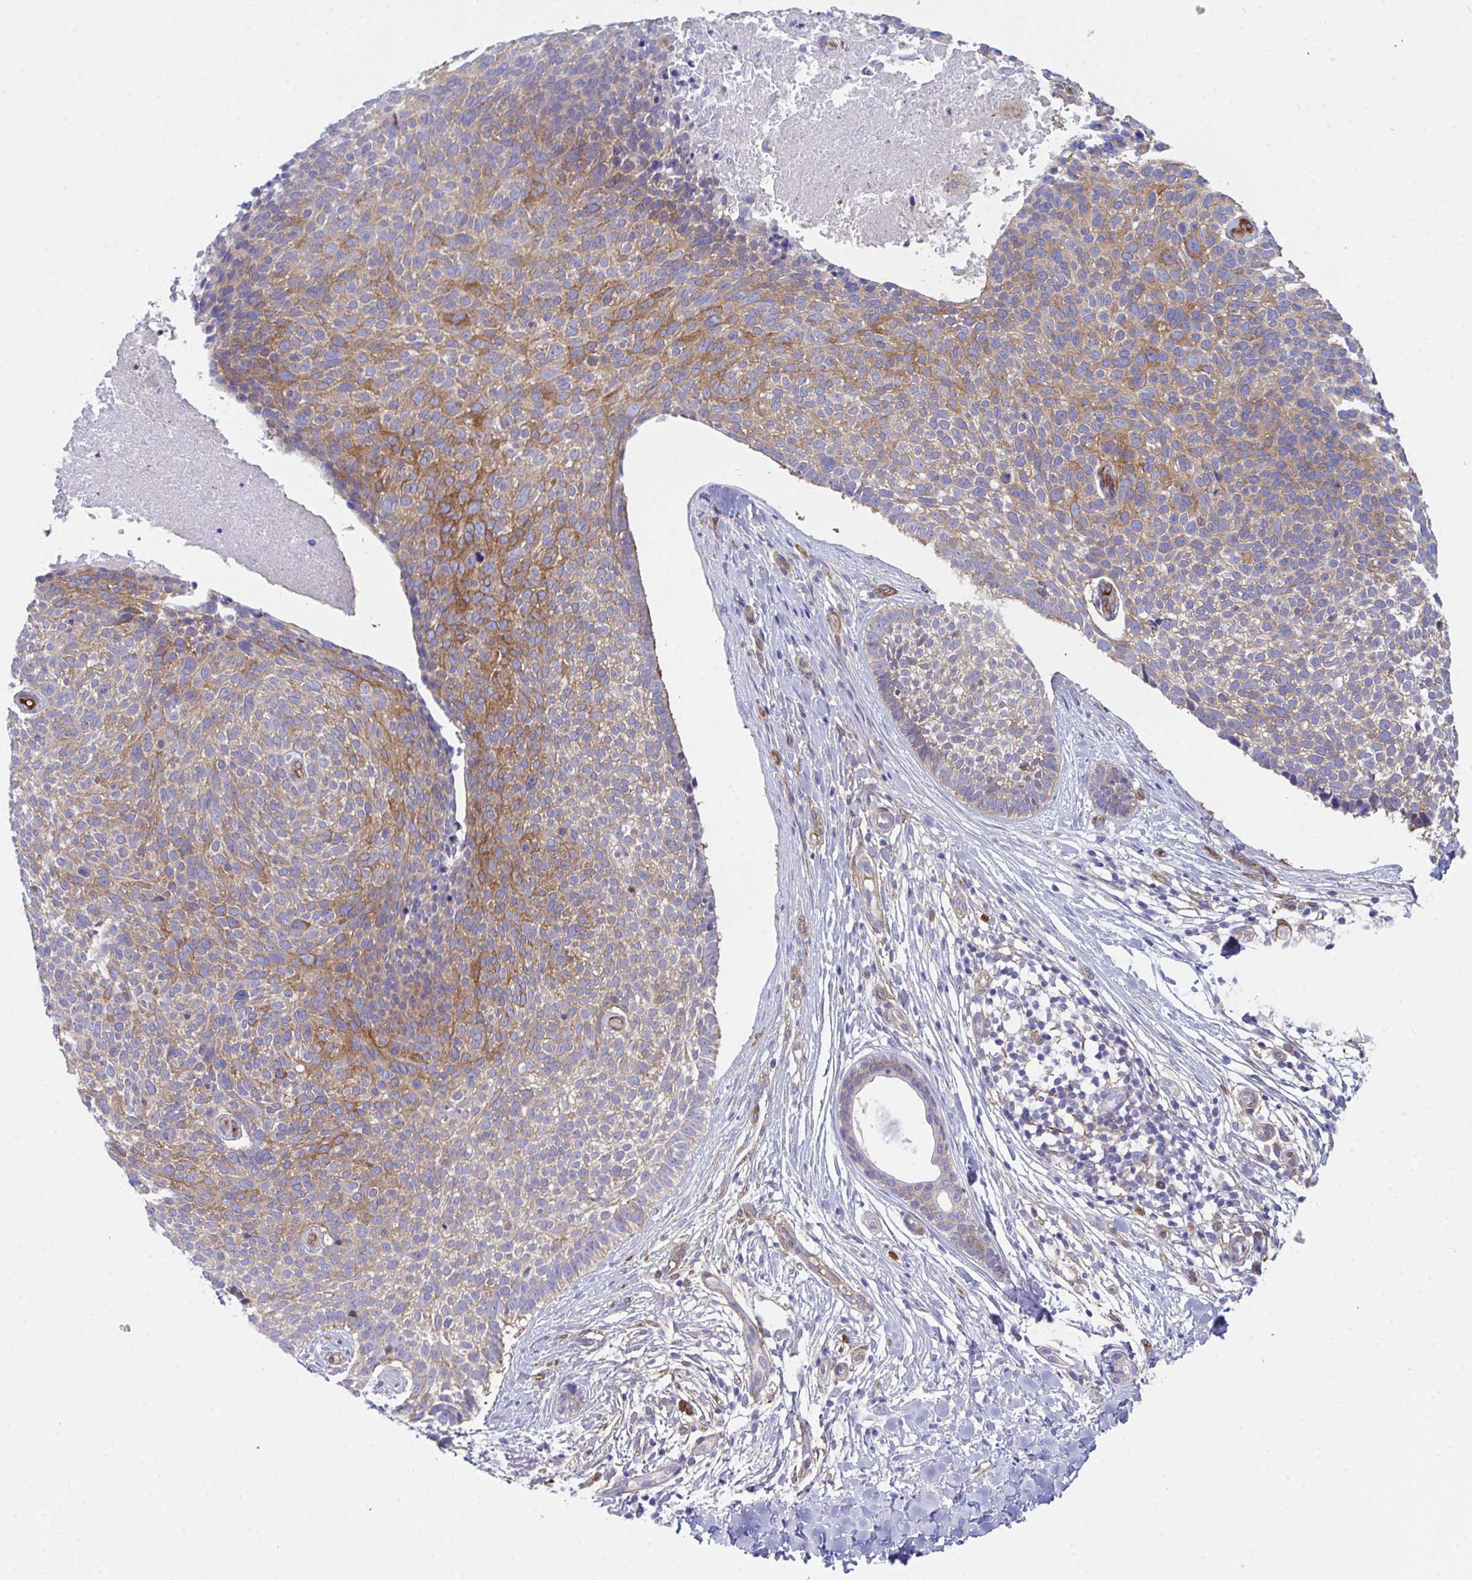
{"staining": {"intensity": "moderate", "quantity": ">75%", "location": "cytoplasmic/membranous"}, "tissue": "skin cancer", "cell_type": "Tumor cells", "image_type": "cancer", "snomed": [{"axis": "morphology", "description": "Basal cell carcinoma"}, {"axis": "topography", "description": "Skin"}, {"axis": "topography", "description": "Skin of back"}], "caption": "Basal cell carcinoma (skin) stained with a protein marker exhibits moderate staining in tumor cells.", "gene": "GAB1", "patient": {"sex": "male", "age": 81}}